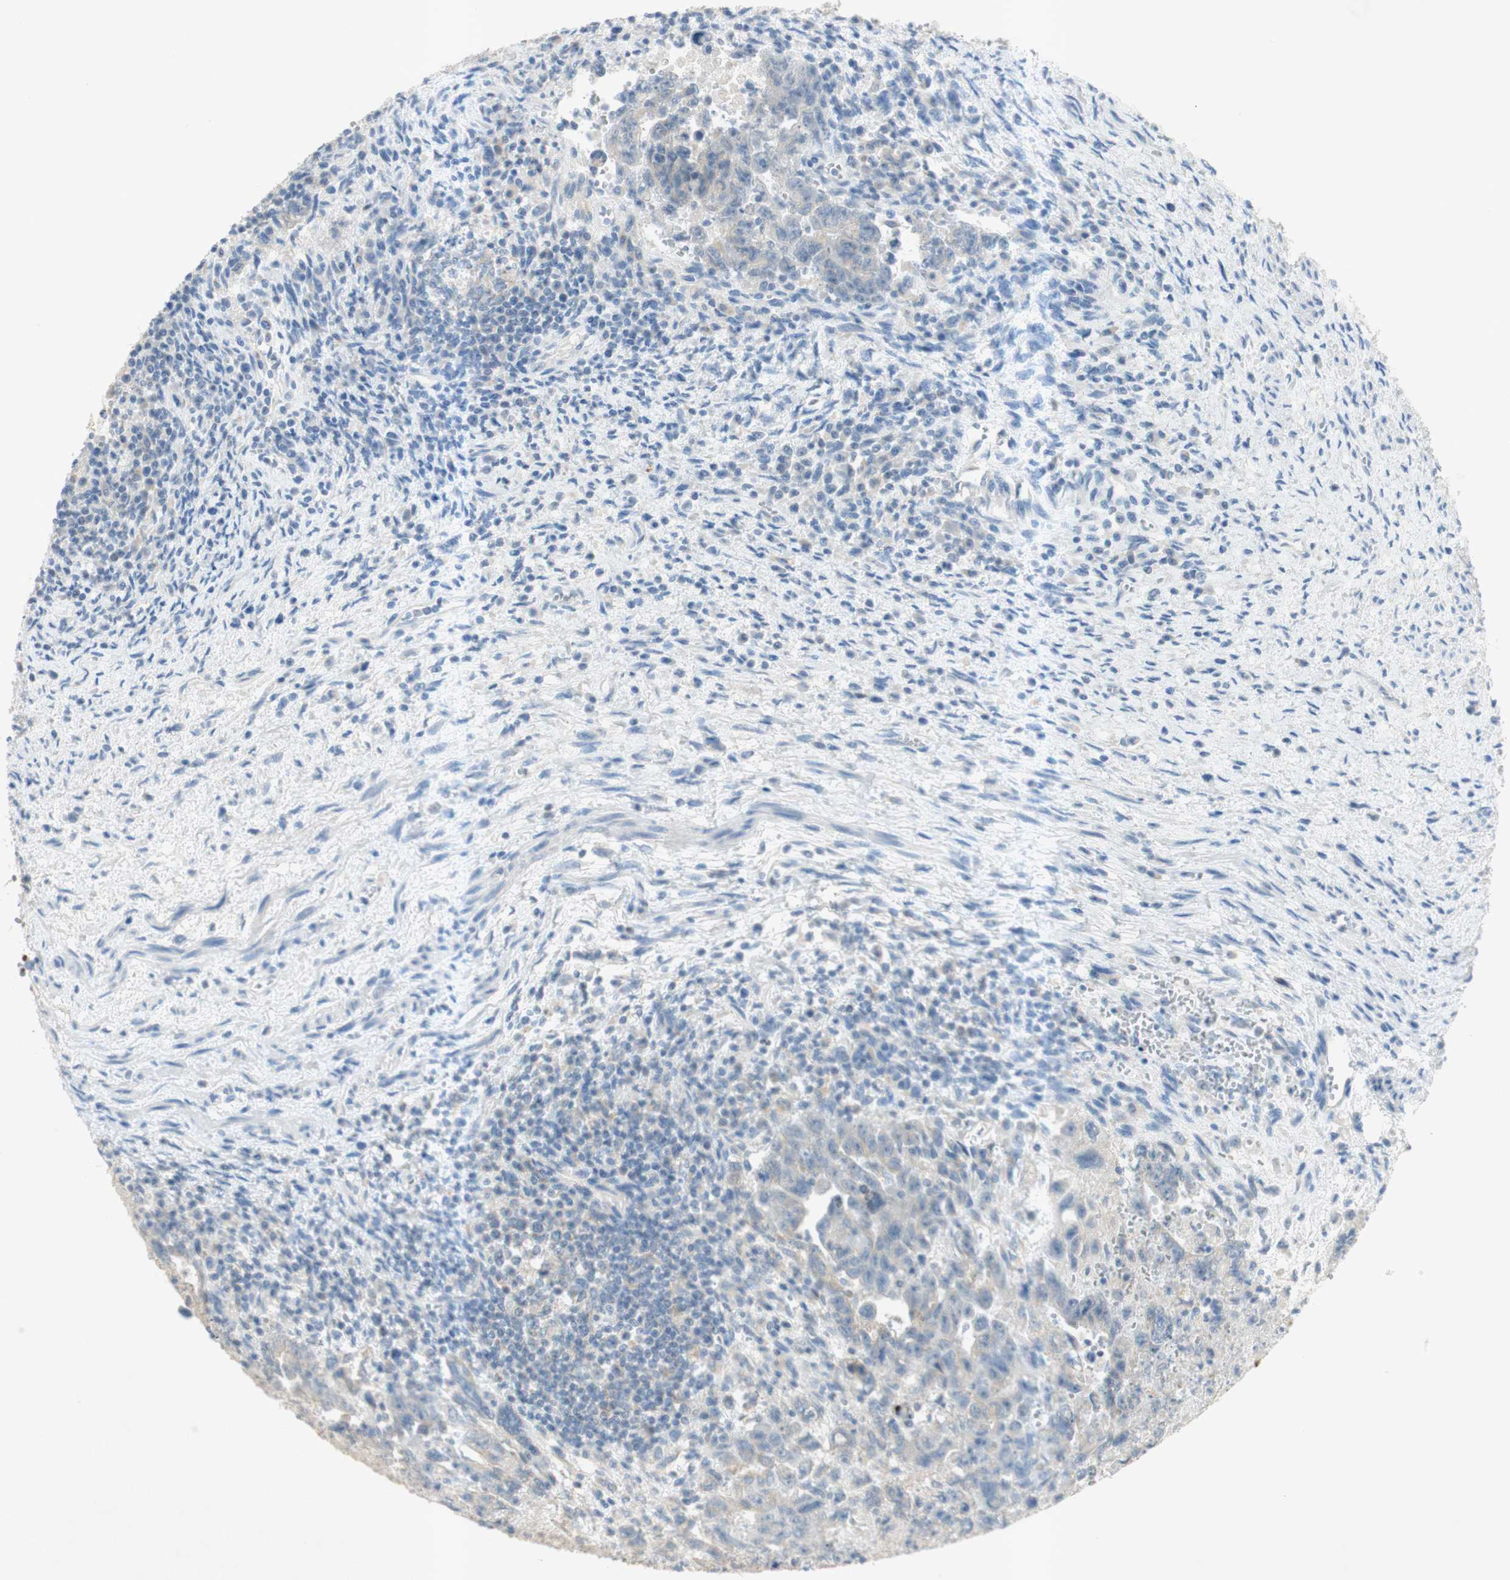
{"staining": {"intensity": "negative", "quantity": "none", "location": "none"}, "tissue": "testis cancer", "cell_type": "Tumor cells", "image_type": "cancer", "snomed": [{"axis": "morphology", "description": "Carcinoma, Embryonal, NOS"}, {"axis": "topography", "description": "Testis"}], "caption": "This is an immunohistochemistry (IHC) image of human testis embryonal carcinoma. There is no expression in tumor cells.", "gene": "EPO", "patient": {"sex": "male", "age": 28}}